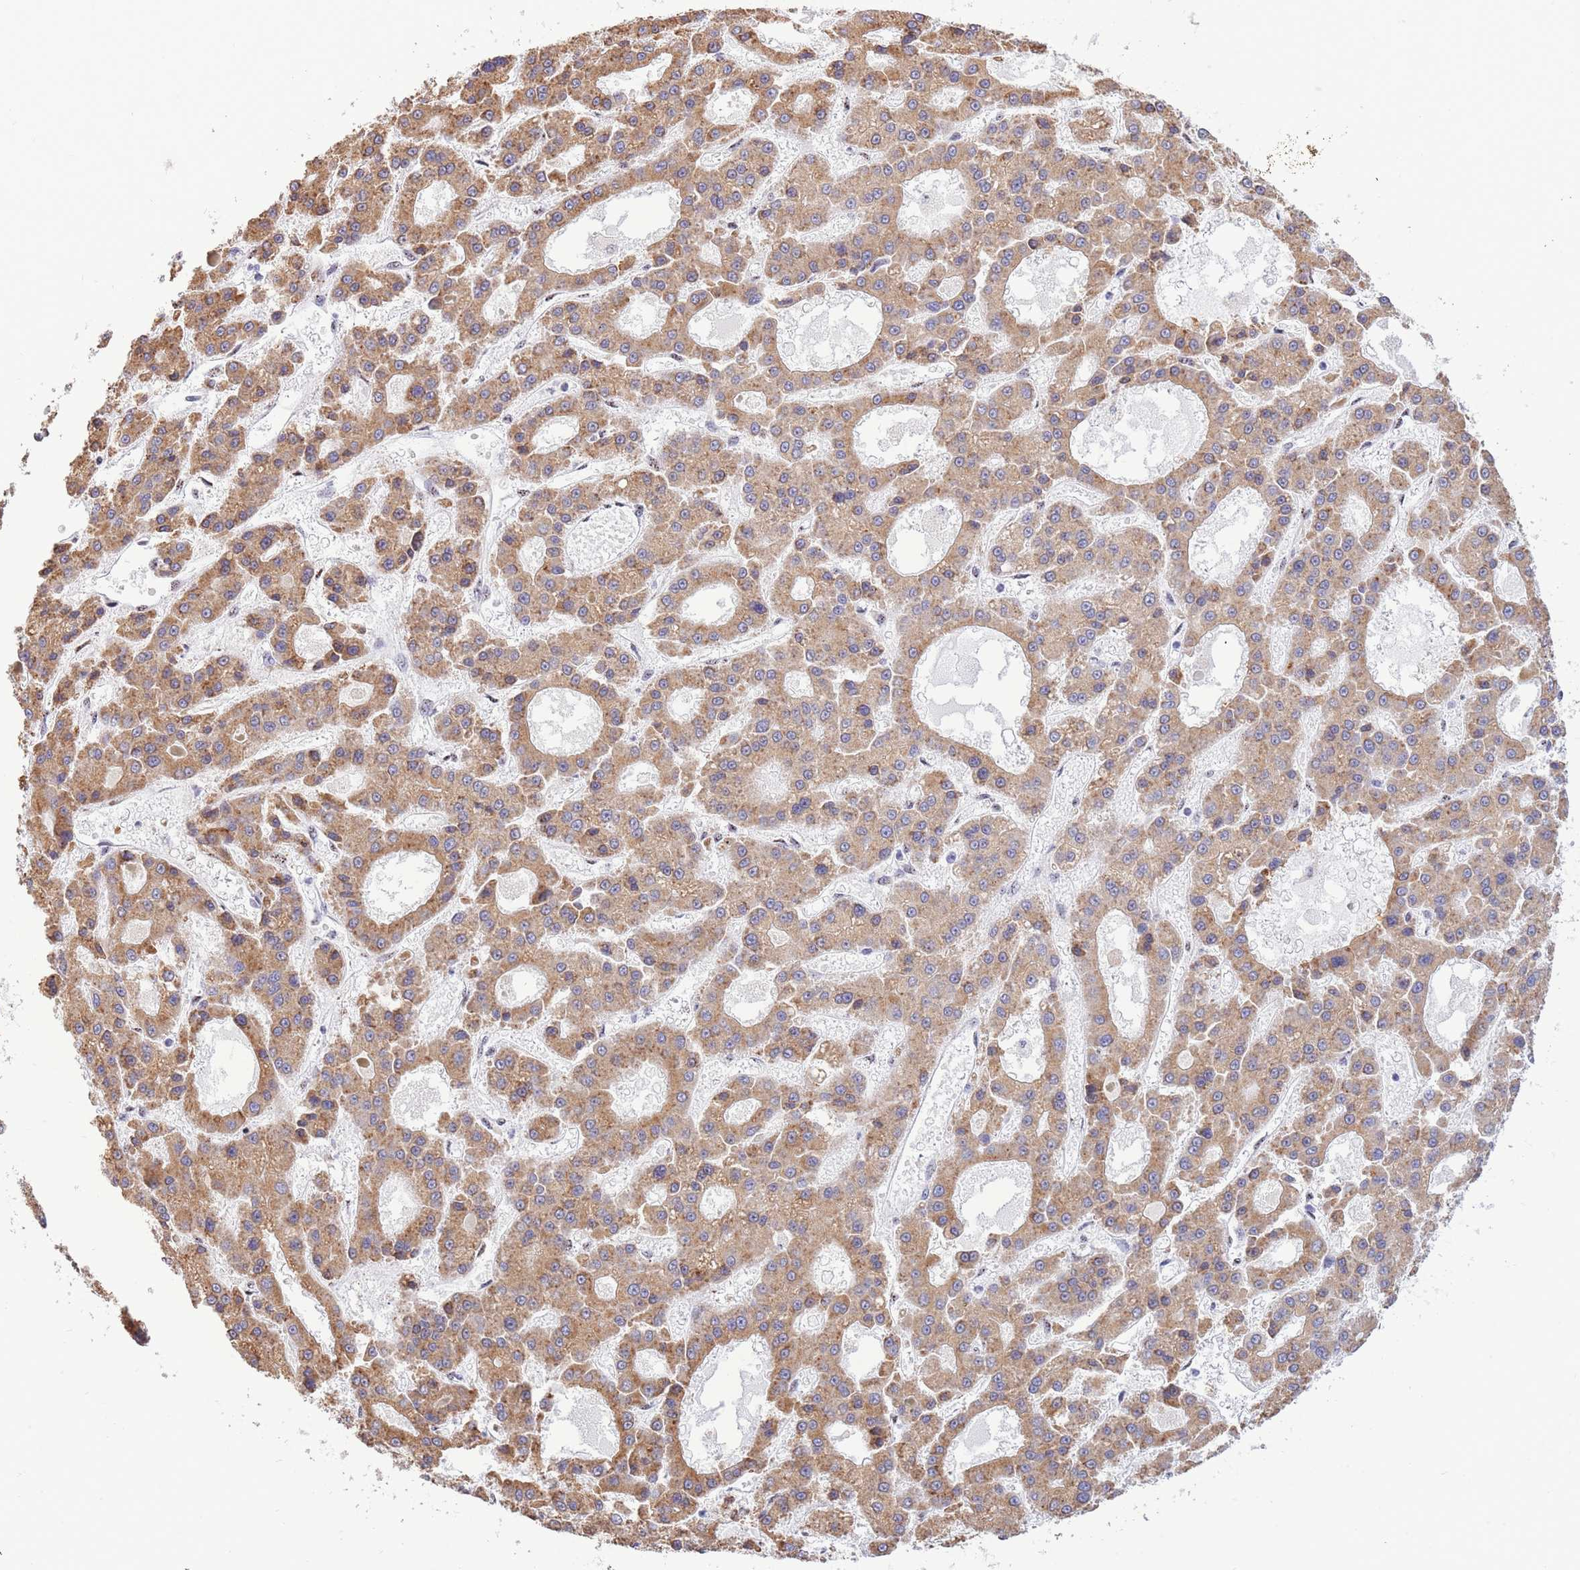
{"staining": {"intensity": "moderate", "quantity": ">75%", "location": "cytoplasmic/membranous"}, "tissue": "liver cancer", "cell_type": "Tumor cells", "image_type": "cancer", "snomed": [{"axis": "morphology", "description": "Carcinoma, Hepatocellular, NOS"}, {"axis": "topography", "description": "Liver"}], "caption": "Liver cancer stained with immunohistochemistry reveals moderate cytoplasmic/membranous staining in about >75% of tumor cells. The staining was performed using DAB (3,3'-diaminobenzidine), with brown indicating positive protein expression. Nuclei are stained blue with hematoxylin.", "gene": "FAM153A", "patient": {"sex": "male", "age": 70}}